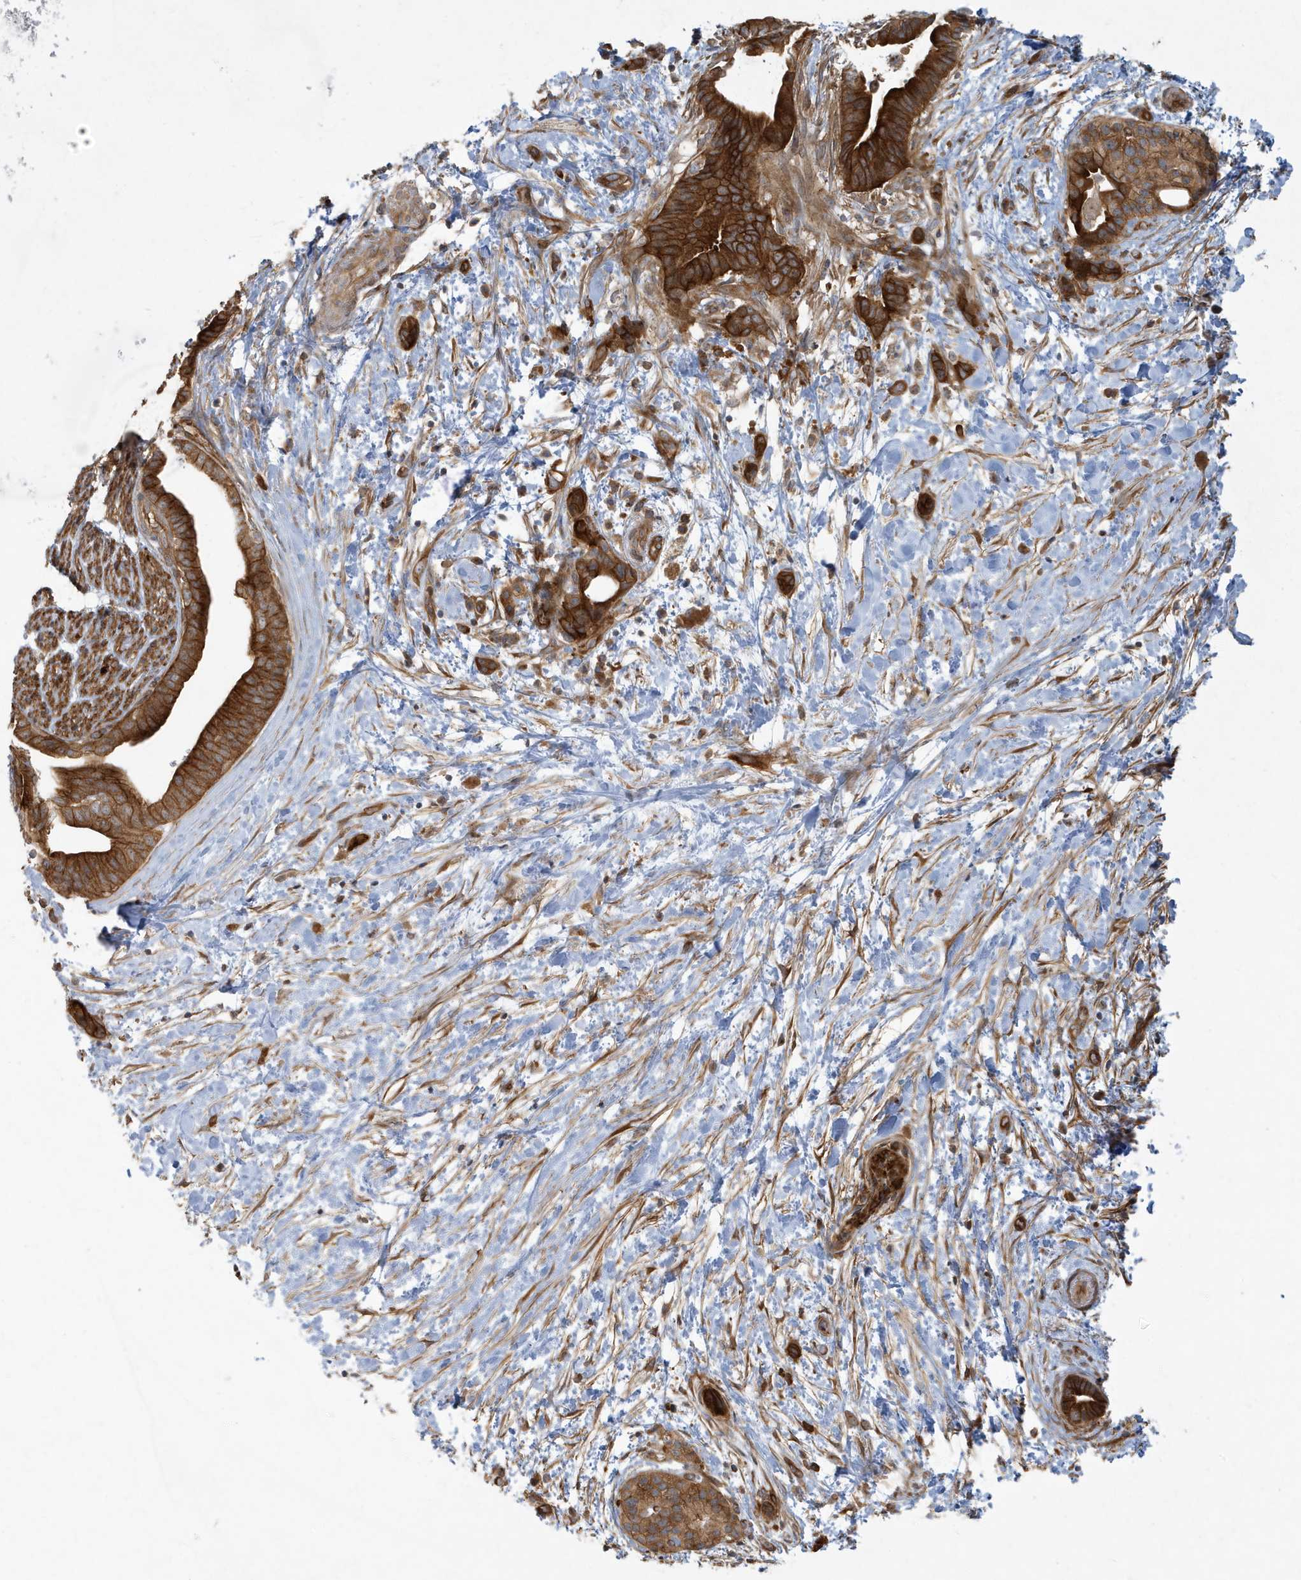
{"staining": {"intensity": "strong", "quantity": ">75%", "location": "cytoplasmic/membranous"}, "tissue": "pancreatic cancer", "cell_type": "Tumor cells", "image_type": "cancer", "snomed": [{"axis": "morphology", "description": "Normal tissue, NOS"}, {"axis": "morphology", "description": "Adenocarcinoma, NOS"}, {"axis": "topography", "description": "Pancreas"}, {"axis": "topography", "description": "Peripheral nerve tissue"}], "caption": "Immunohistochemical staining of human pancreatic adenocarcinoma exhibits high levels of strong cytoplasmic/membranous protein expression in approximately >75% of tumor cells.", "gene": "ATP23", "patient": {"sex": "female", "age": 63}}